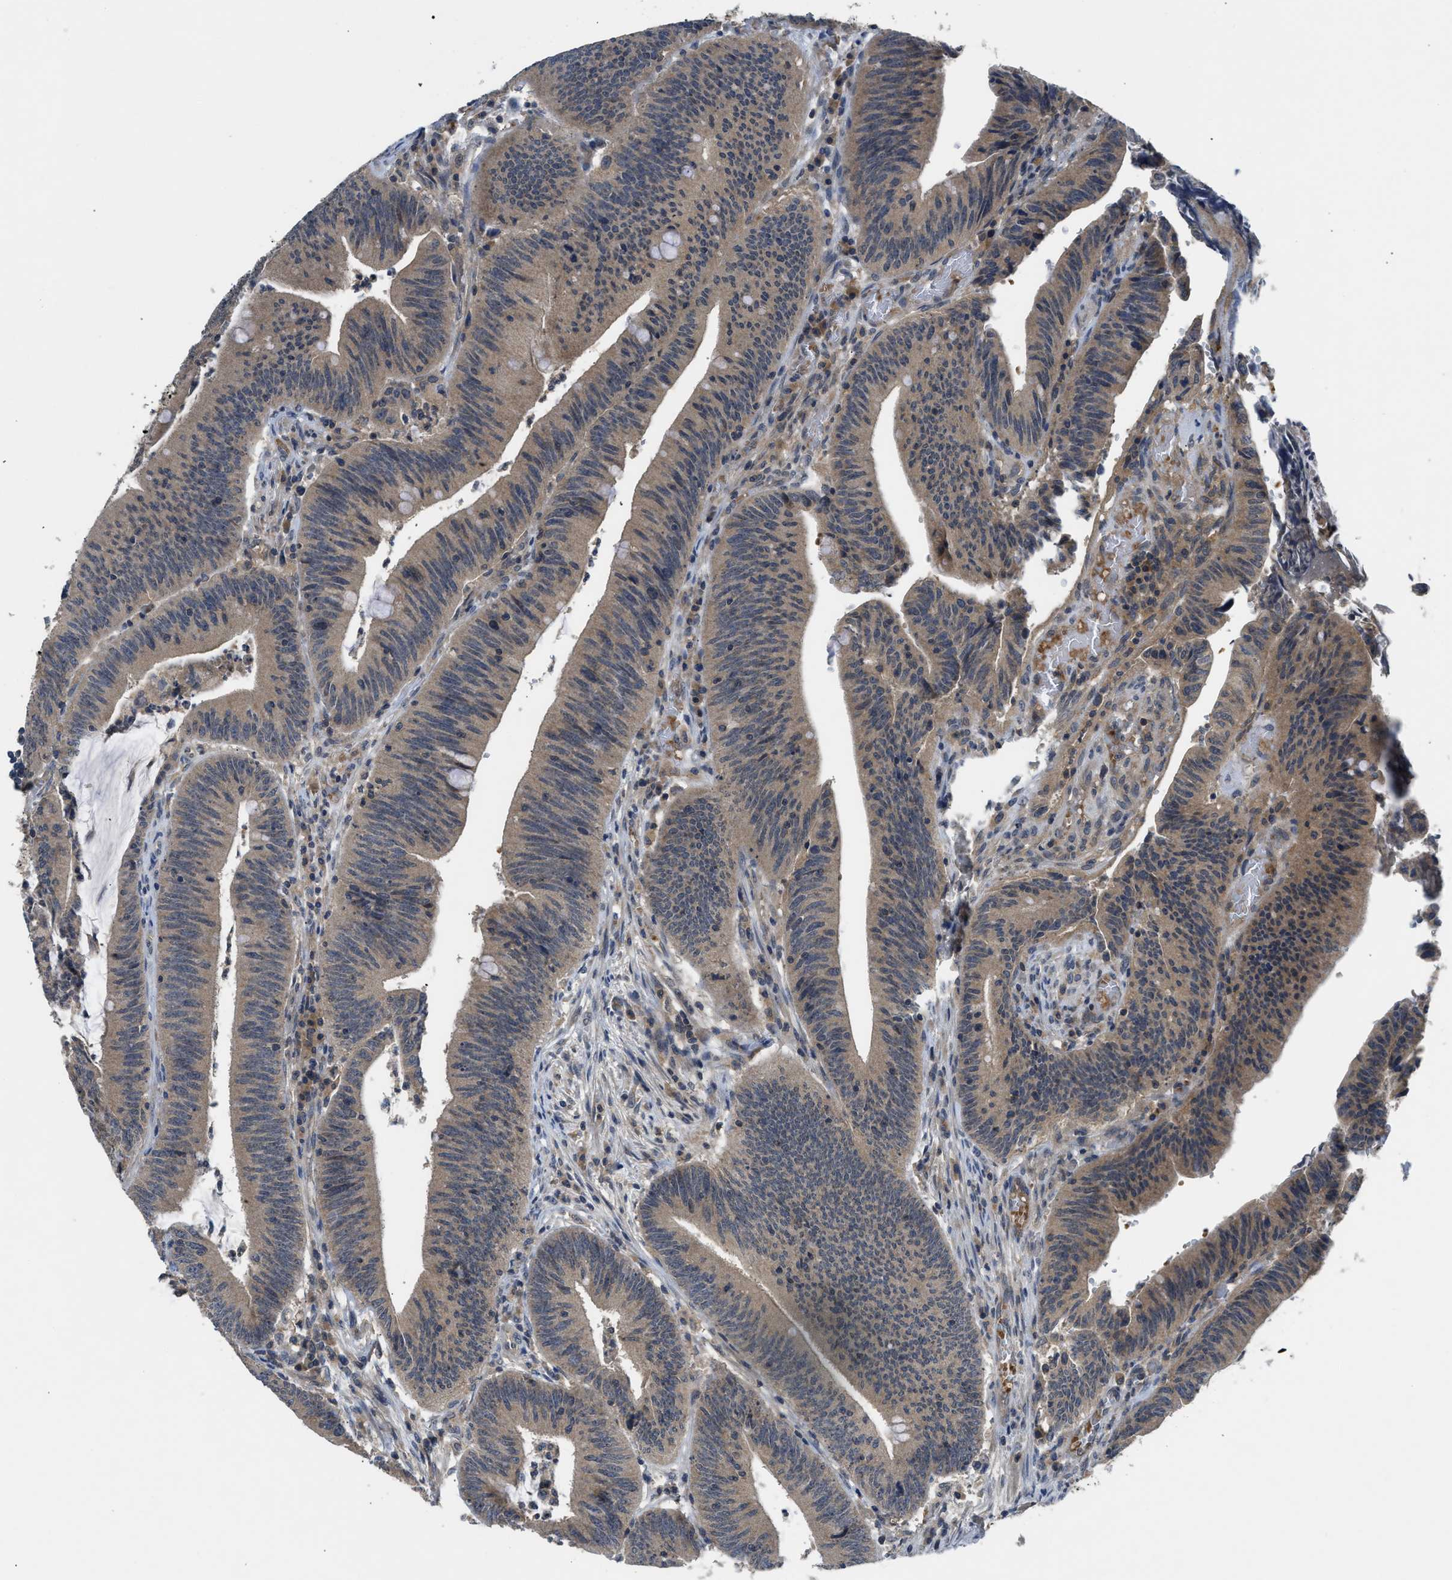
{"staining": {"intensity": "moderate", "quantity": ">75%", "location": "cytoplasmic/membranous"}, "tissue": "colorectal cancer", "cell_type": "Tumor cells", "image_type": "cancer", "snomed": [{"axis": "morphology", "description": "Normal tissue, NOS"}, {"axis": "morphology", "description": "Adenocarcinoma, NOS"}, {"axis": "topography", "description": "Rectum"}], "caption": "An IHC histopathology image of neoplastic tissue is shown. Protein staining in brown shows moderate cytoplasmic/membranous positivity in colorectal cancer within tumor cells.", "gene": "PDE7A", "patient": {"sex": "female", "age": 66}}